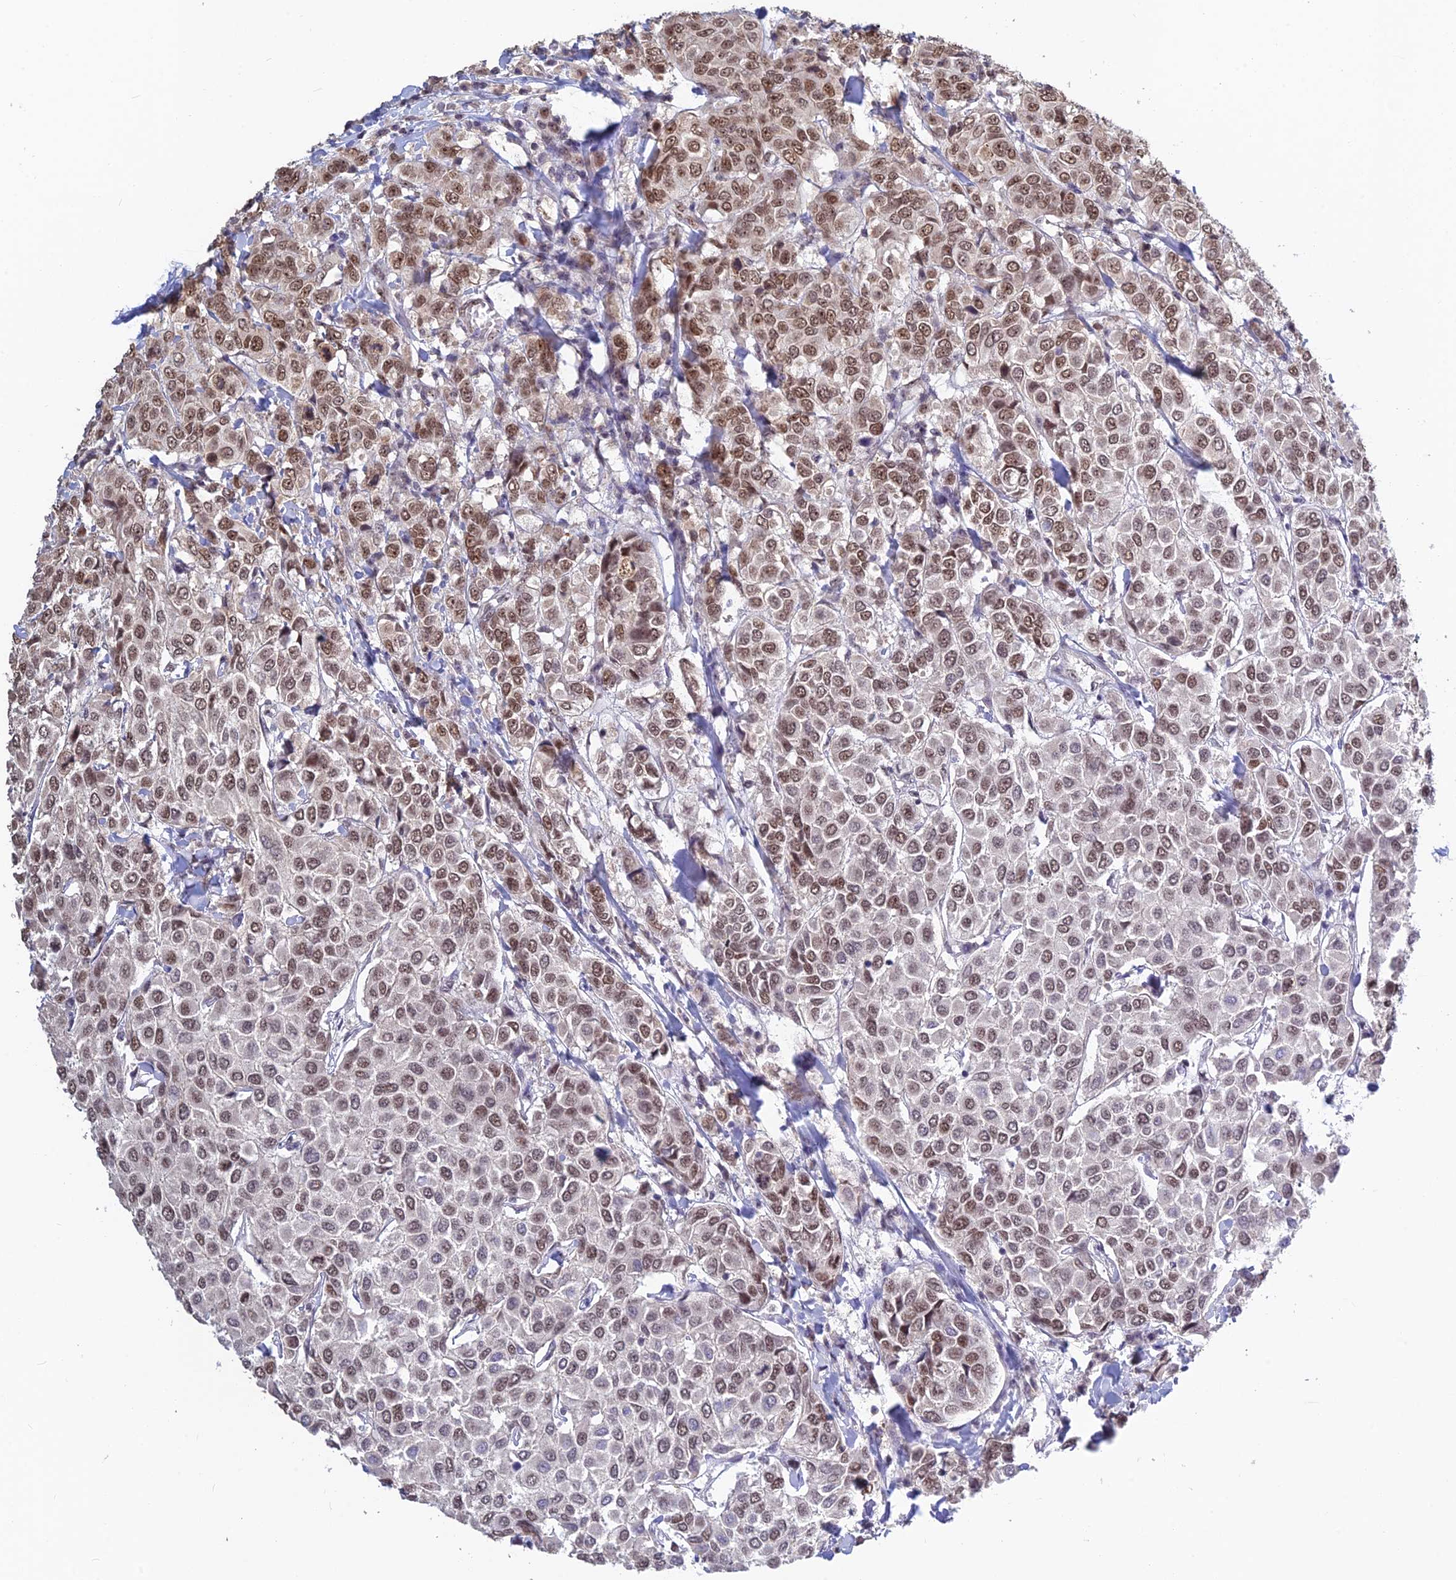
{"staining": {"intensity": "moderate", "quantity": ">75%", "location": "nuclear"}, "tissue": "breast cancer", "cell_type": "Tumor cells", "image_type": "cancer", "snomed": [{"axis": "morphology", "description": "Duct carcinoma"}, {"axis": "topography", "description": "Breast"}], "caption": "Breast intraductal carcinoma stained for a protein (brown) reveals moderate nuclear positive expression in approximately >75% of tumor cells.", "gene": "POLR1G", "patient": {"sex": "female", "age": 55}}